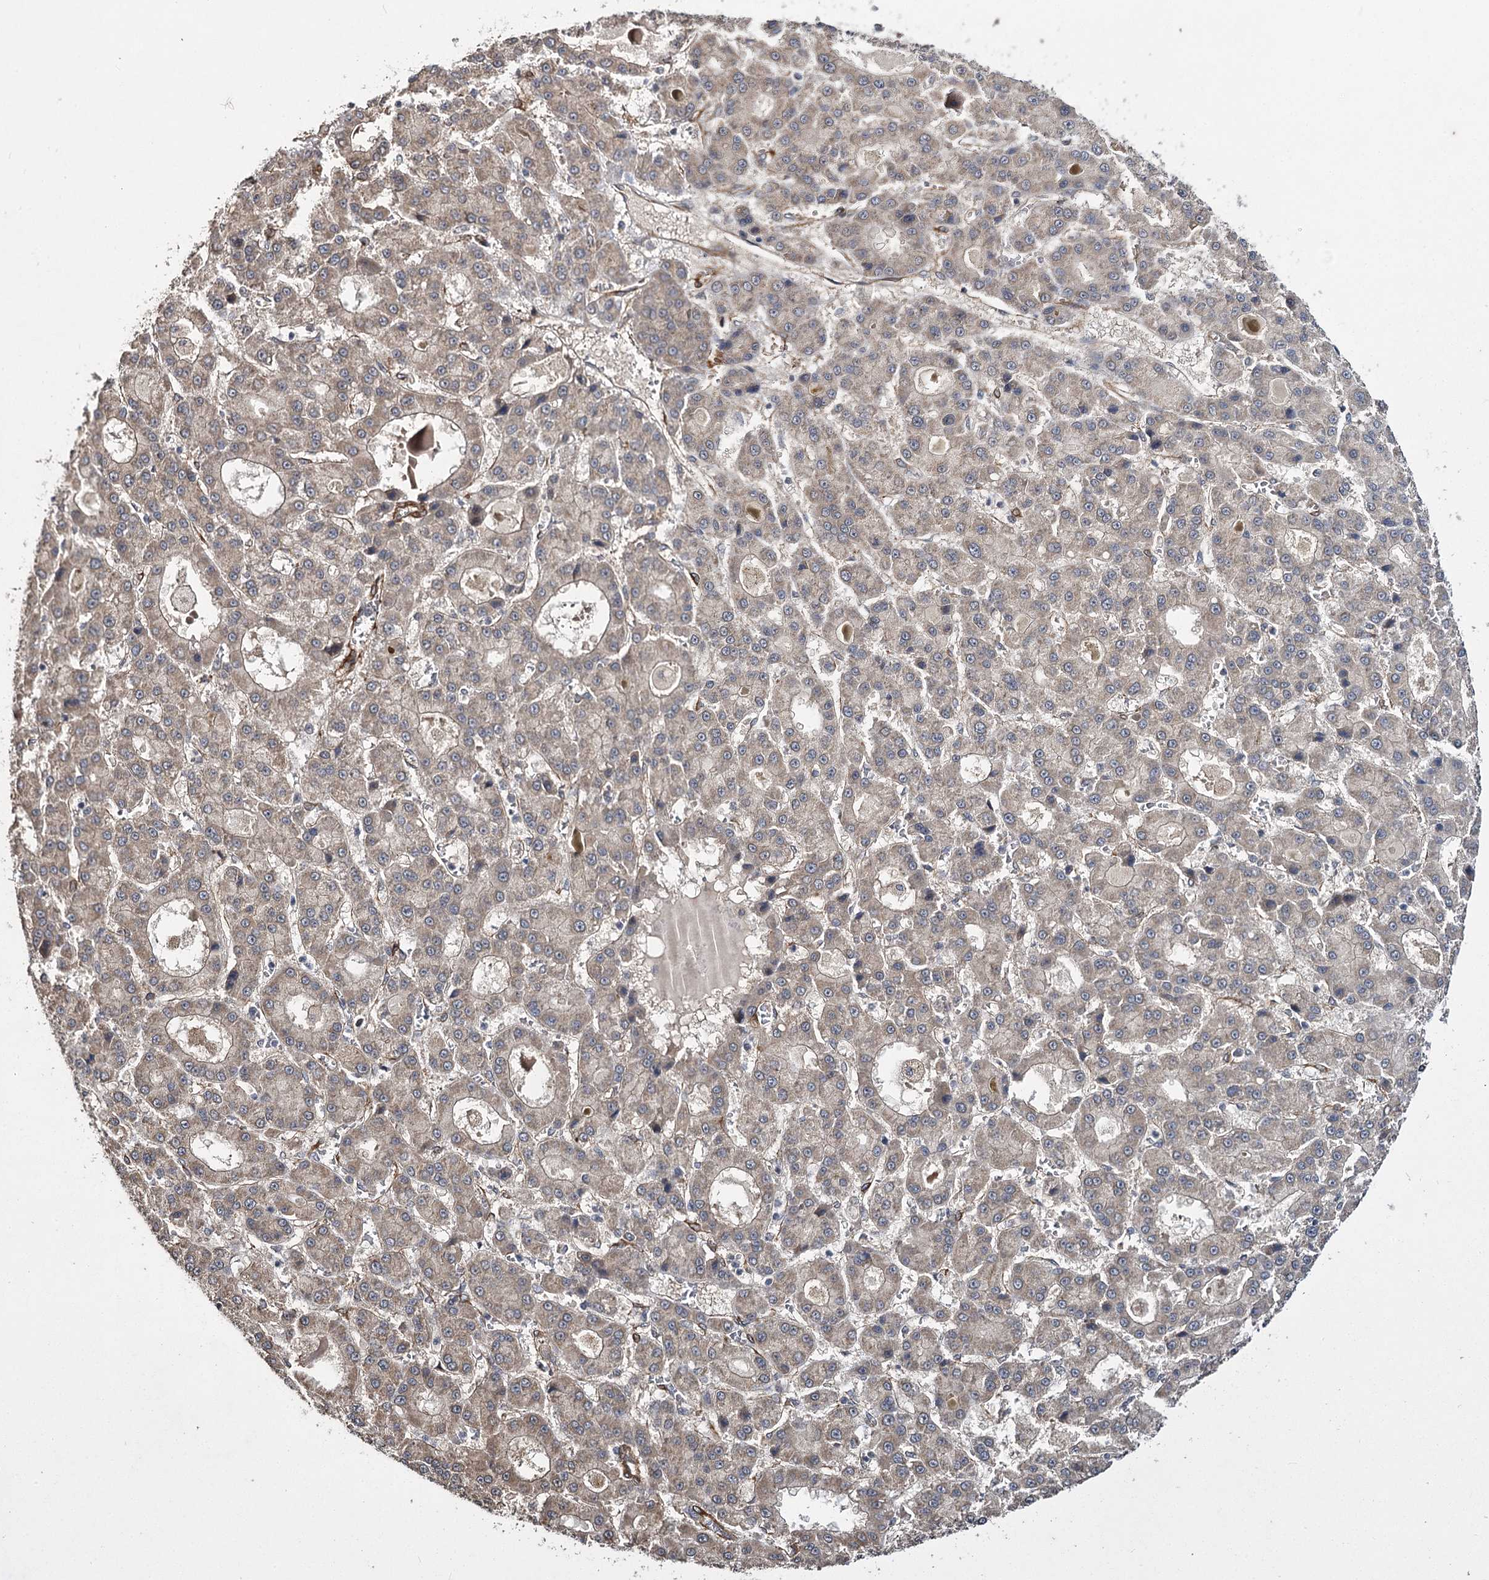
{"staining": {"intensity": "weak", "quantity": ">75%", "location": "cytoplasmic/membranous"}, "tissue": "liver cancer", "cell_type": "Tumor cells", "image_type": "cancer", "snomed": [{"axis": "morphology", "description": "Carcinoma, Hepatocellular, NOS"}, {"axis": "topography", "description": "Liver"}], "caption": "Protein expression analysis of human liver cancer (hepatocellular carcinoma) reveals weak cytoplasmic/membranous positivity in about >75% of tumor cells. The staining was performed using DAB (3,3'-diaminobenzidine) to visualize the protein expression in brown, while the nuclei were stained in blue with hematoxylin (Magnification: 20x).", "gene": "MYO1C", "patient": {"sex": "male", "age": 70}}